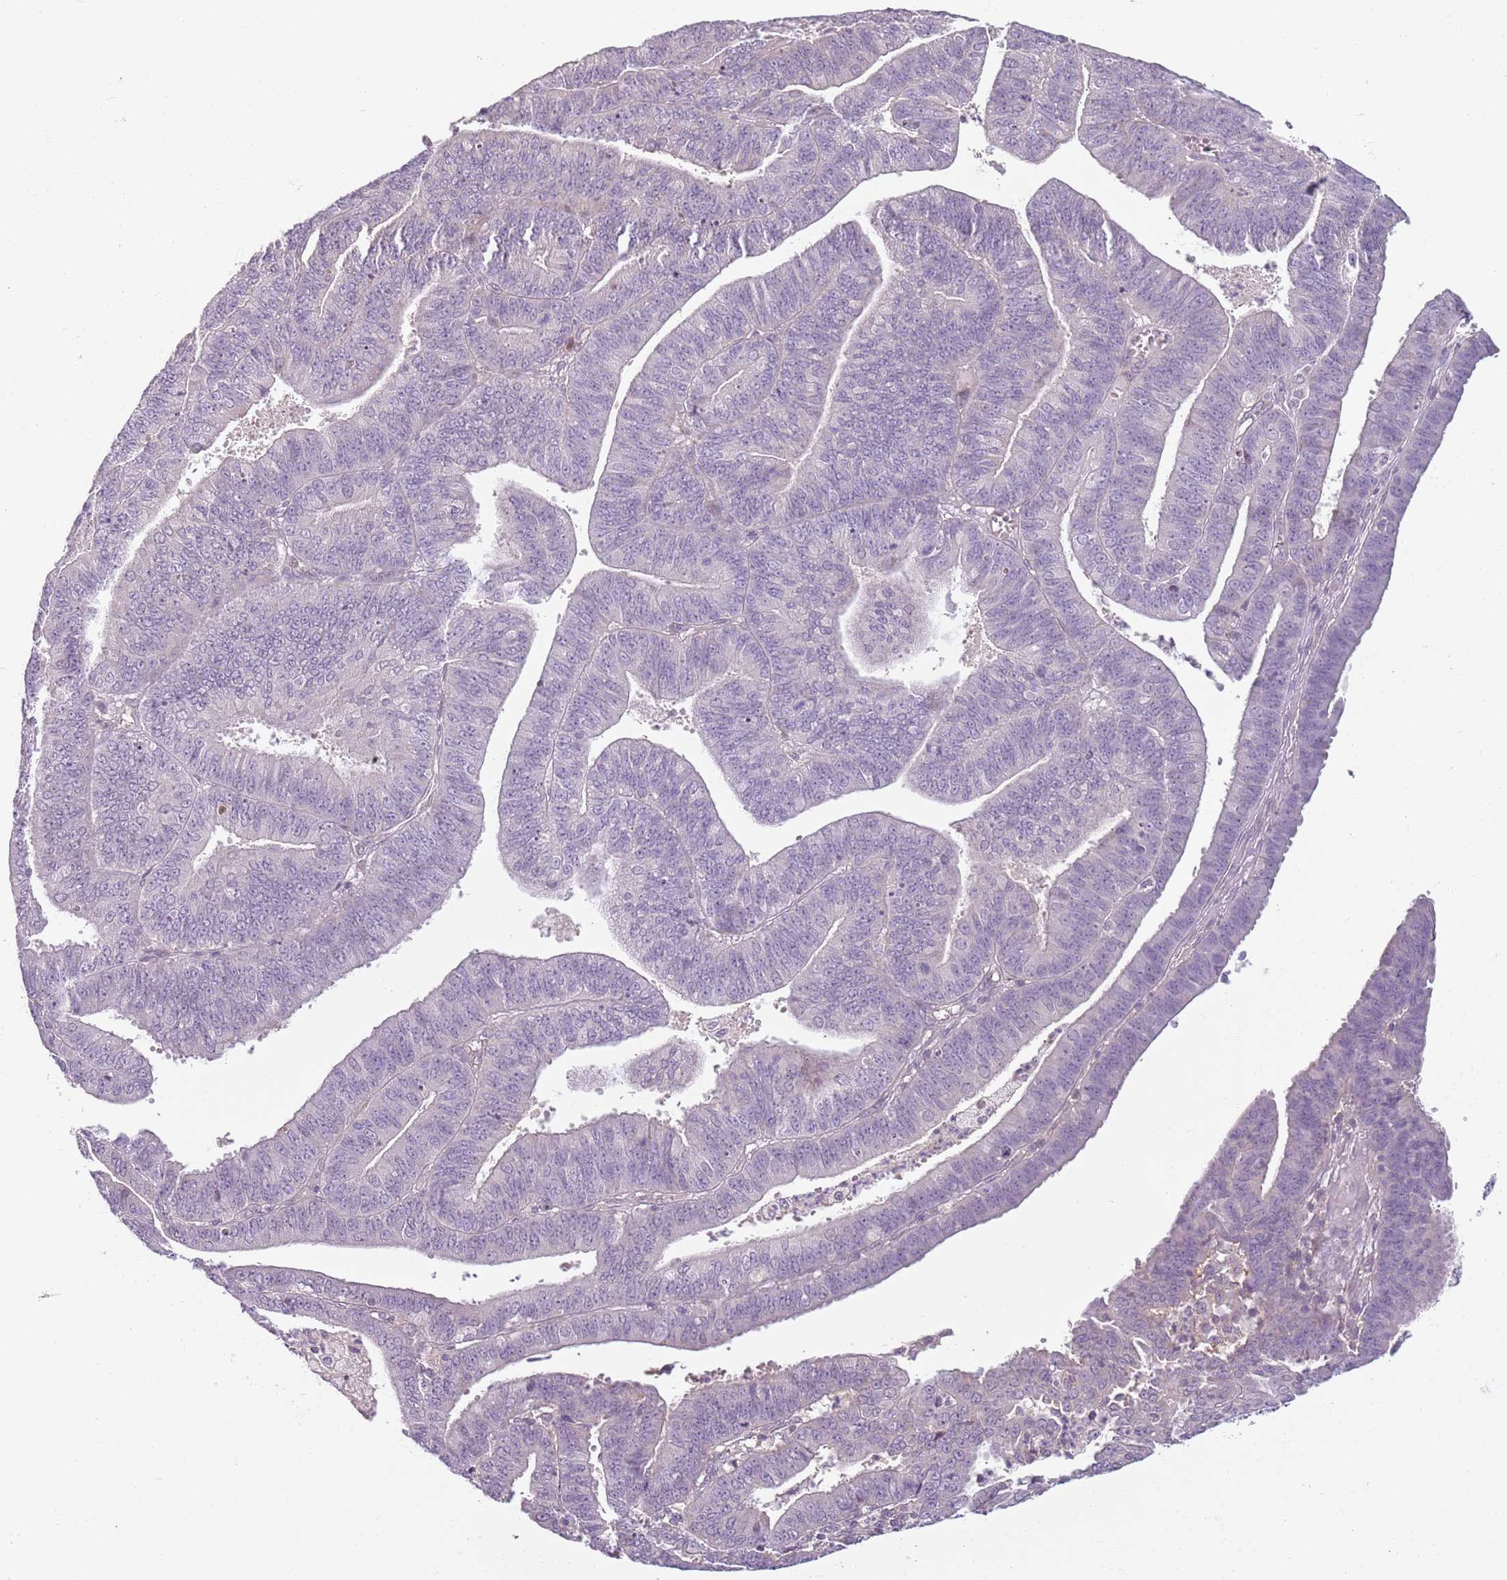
{"staining": {"intensity": "negative", "quantity": "none", "location": "none"}, "tissue": "endometrial cancer", "cell_type": "Tumor cells", "image_type": "cancer", "snomed": [{"axis": "morphology", "description": "Adenocarcinoma, NOS"}, {"axis": "topography", "description": "Endometrium"}], "caption": "IHC of adenocarcinoma (endometrial) demonstrates no expression in tumor cells.", "gene": "DEFB116", "patient": {"sex": "female", "age": 73}}